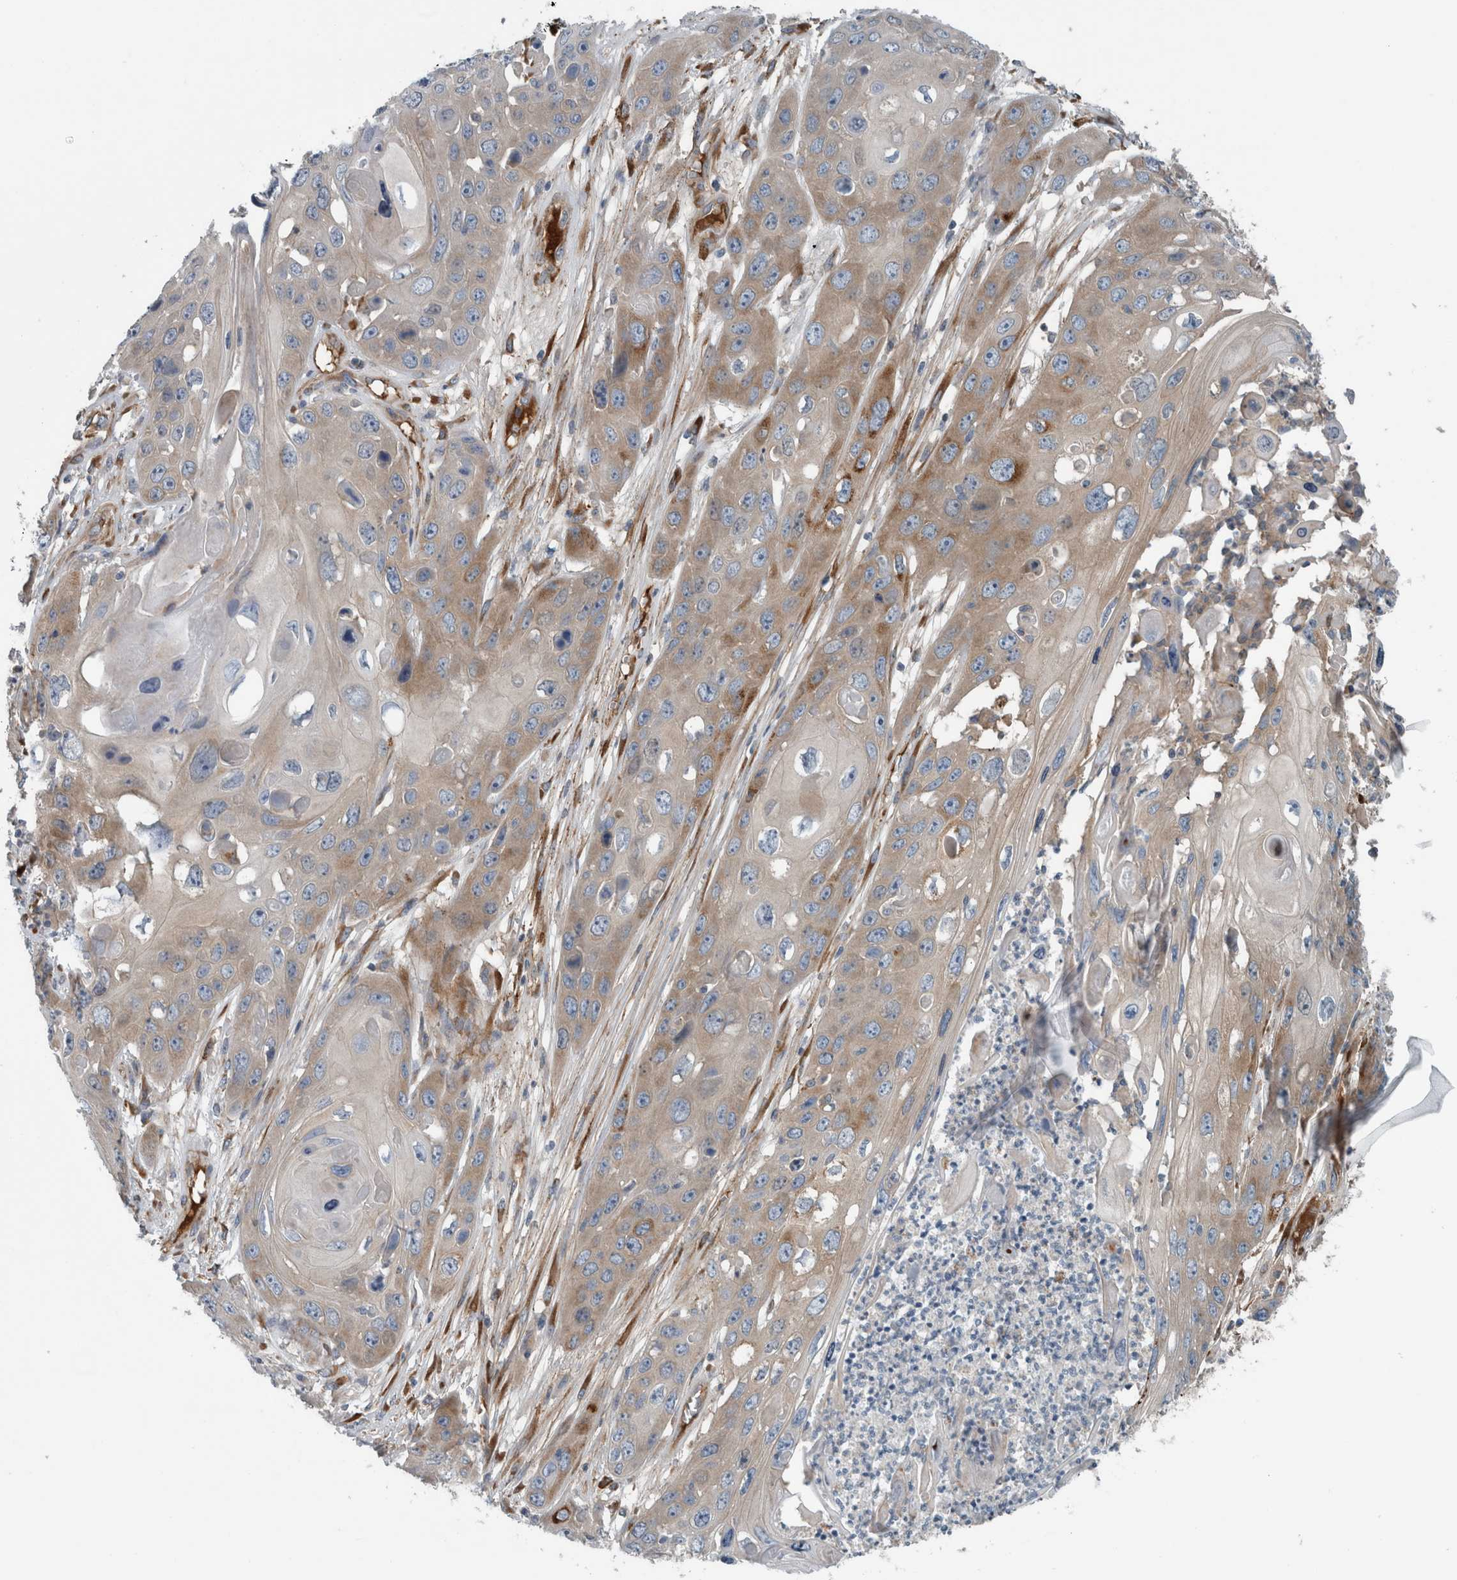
{"staining": {"intensity": "weak", "quantity": ">75%", "location": "cytoplasmic/membranous"}, "tissue": "skin cancer", "cell_type": "Tumor cells", "image_type": "cancer", "snomed": [{"axis": "morphology", "description": "Squamous cell carcinoma, NOS"}, {"axis": "topography", "description": "Skin"}], "caption": "There is low levels of weak cytoplasmic/membranous staining in tumor cells of skin squamous cell carcinoma, as demonstrated by immunohistochemical staining (brown color).", "gene": "GLT8D2", "patient": {"sex": "male", "age": 55}}